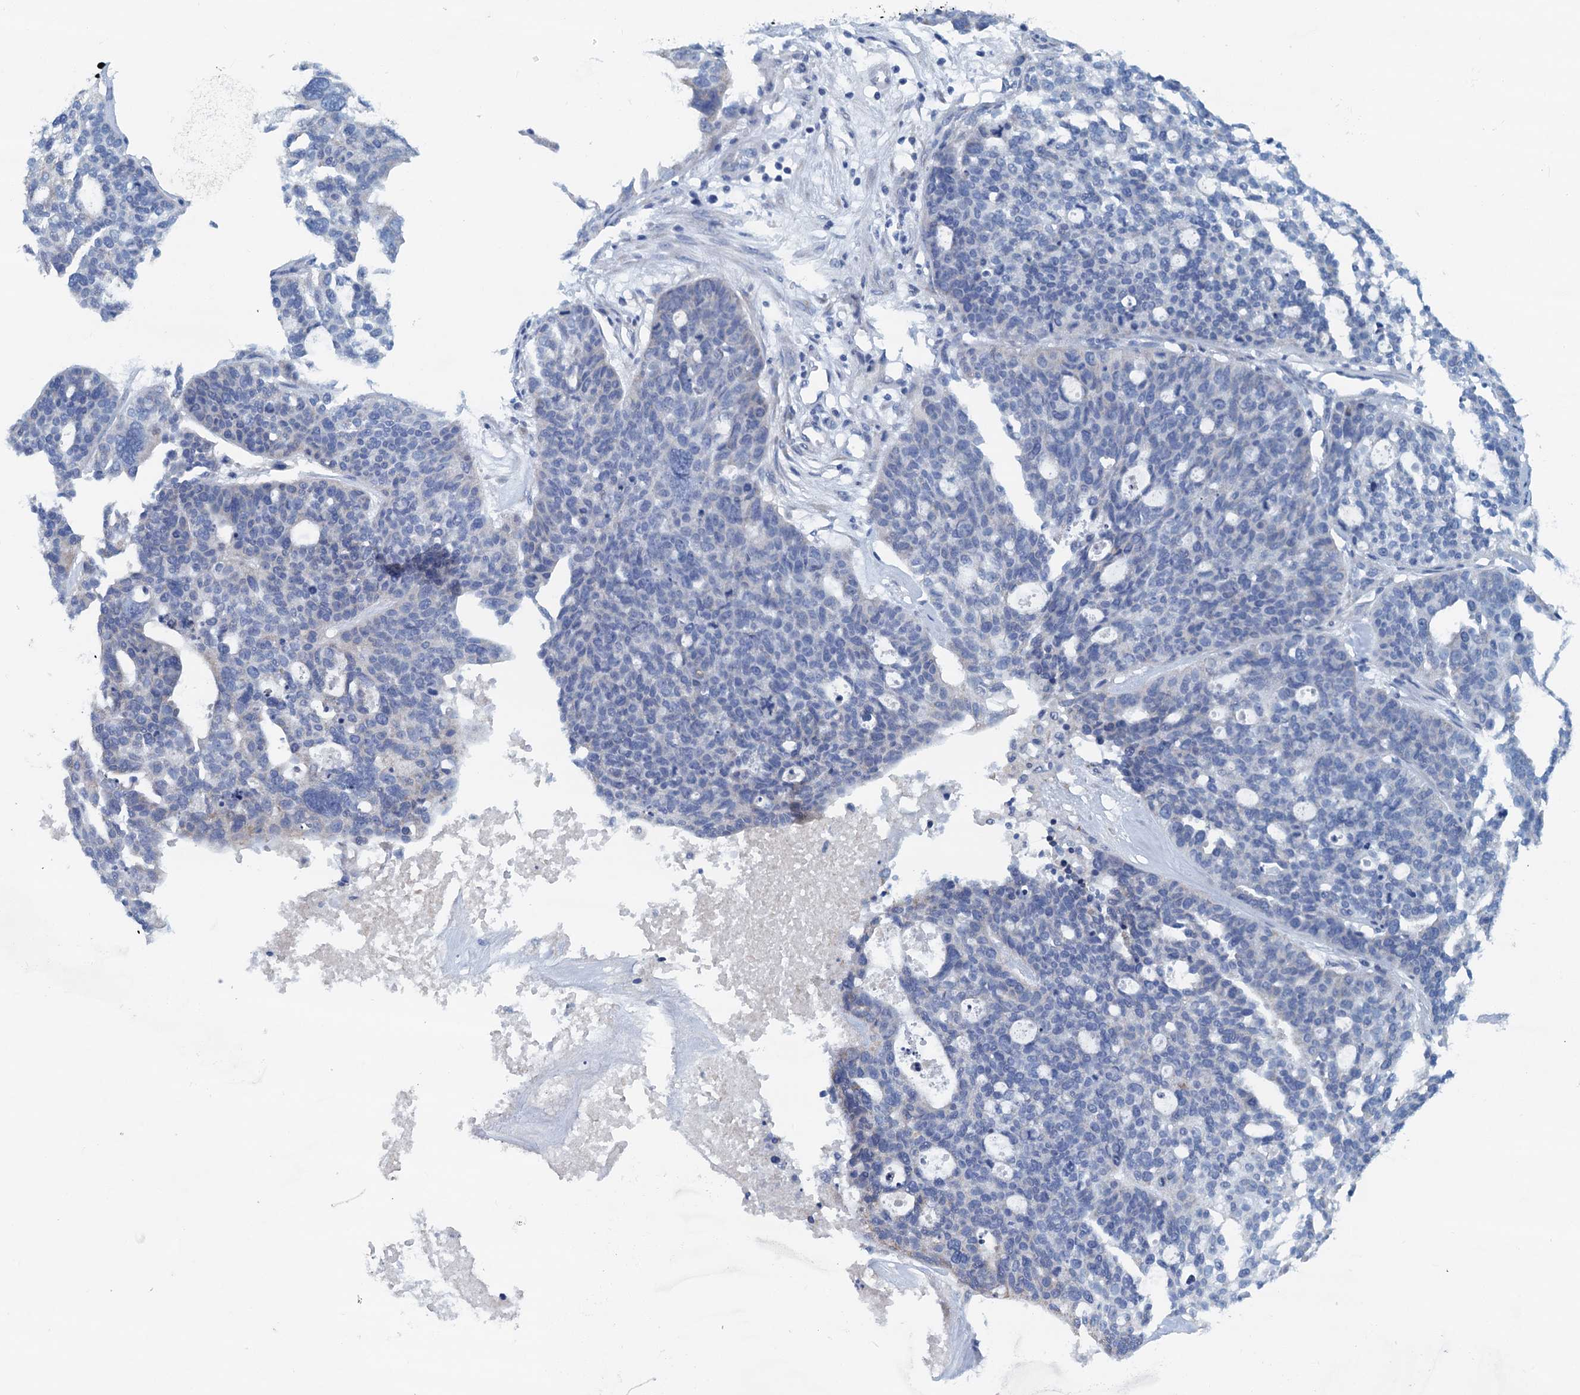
{"staining": {"intensity": "negative", "quantity": "none", "location": "none"}, "tissue": "ovarian cancer", "cell_type": "Tumor cells", "image_type": "cancer", "snomed": [{"axis": "morphology", "description": "Cystadenocarcinoma, serous, NOS"}, {"axis": "topography", "description": "Ovary"}], "caption": "IHC histopathology image of neoplastic tissue: ovarian cancer stained with DAB (3,3'-diaminobenzidine) shows no significant protein positivity in tumor cells.", "gene": "C10orf88", "patient": {"sex": "female", "age": 59}}